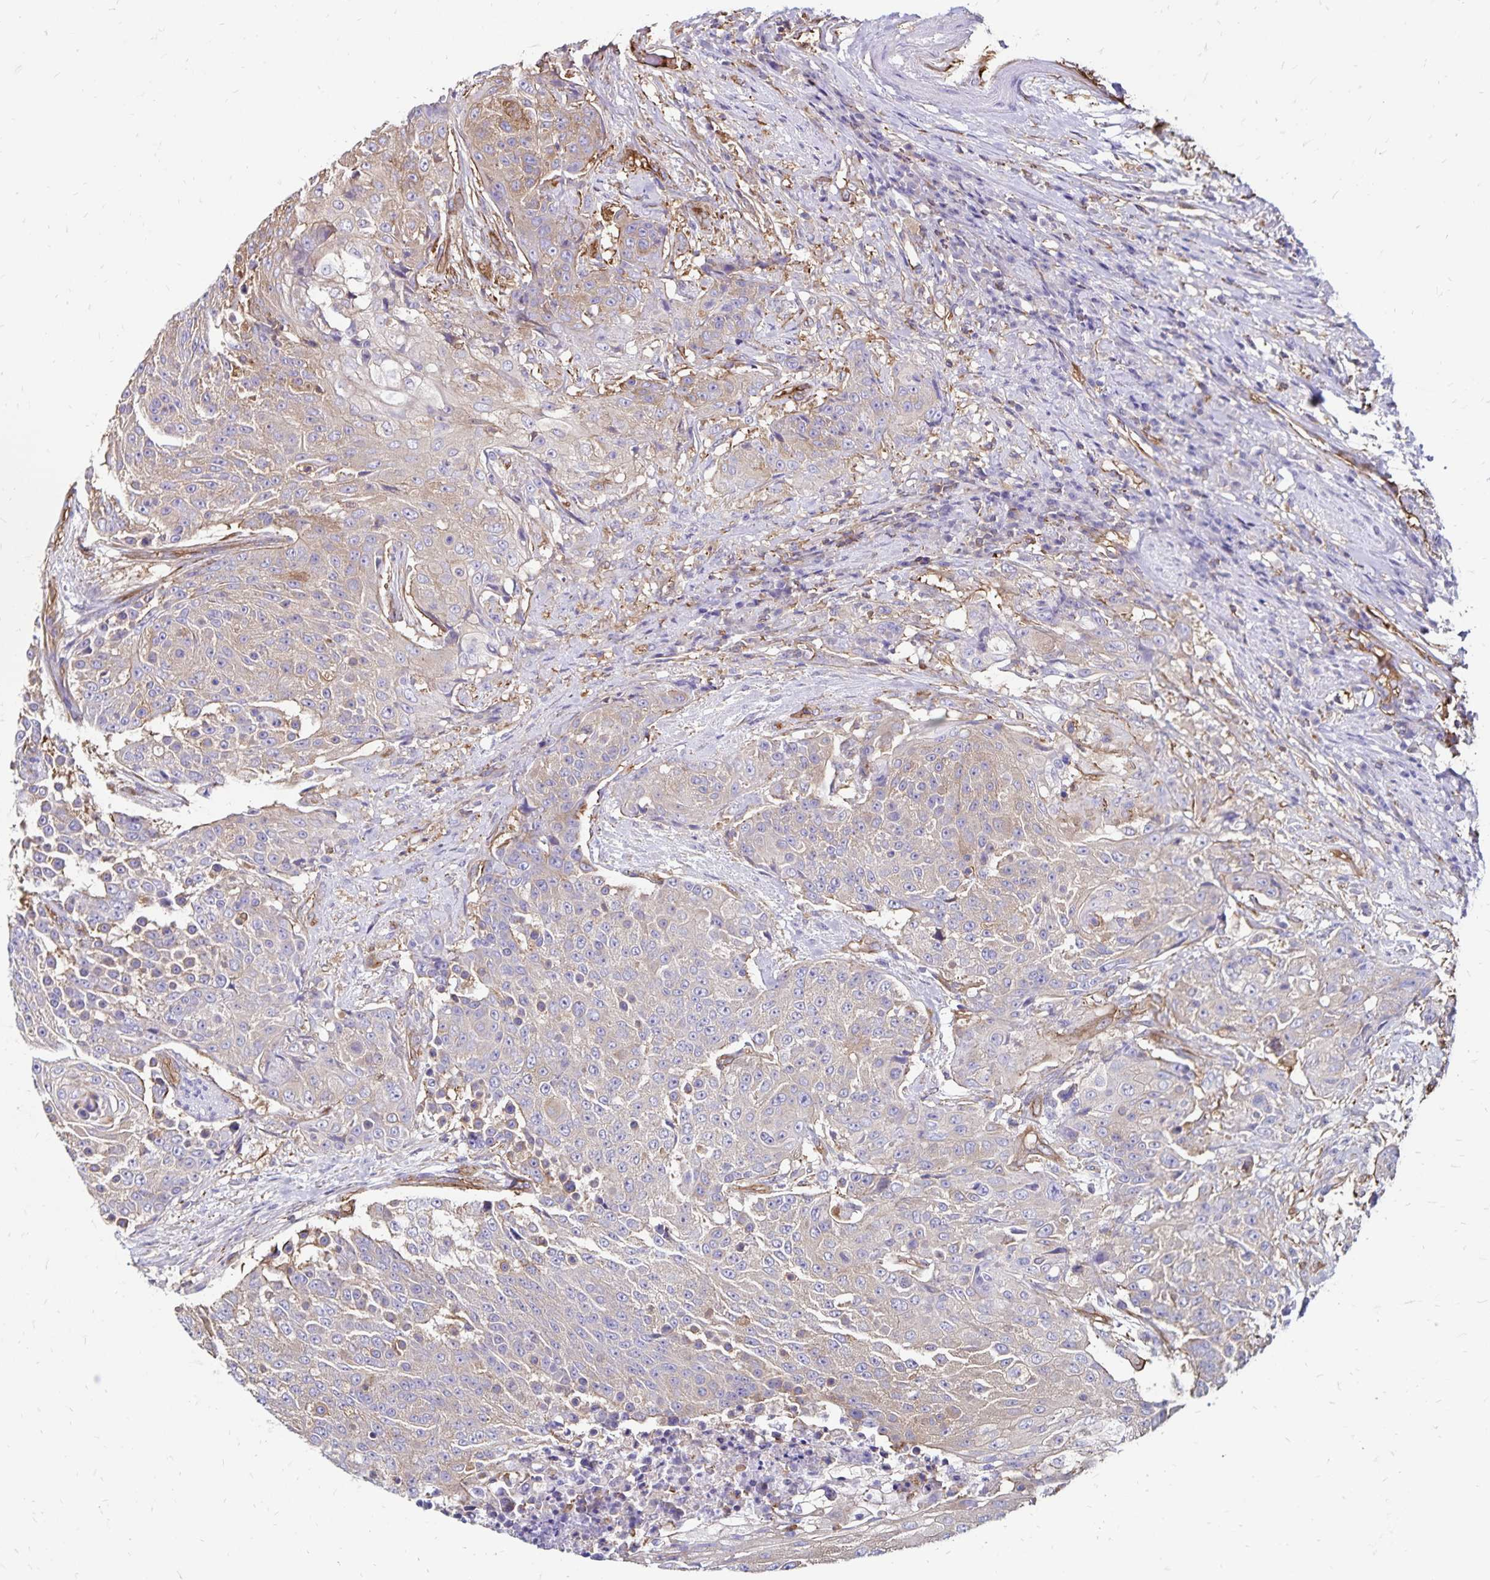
{"staining": {"intensity": "weak", "quantity": "<25%", "location": "cytoplasmic/membranous"}, "tissue": "urothelial cancer", "cell_type": "Tumor cells", "image_type": "cancer", "snomed": [{"axis": "morphology", "description": "Urothelial carcinoma, High grade"}, {"axis": "topography", "description": "Urinary bladder"}], "caption": "A high-resolution micrograph shows IHC staining of urothelial cancer, which exhibits no significant staining in tumor cells.", "gene": "RPRML", "patient": {"sex": "female", "age": 63}}